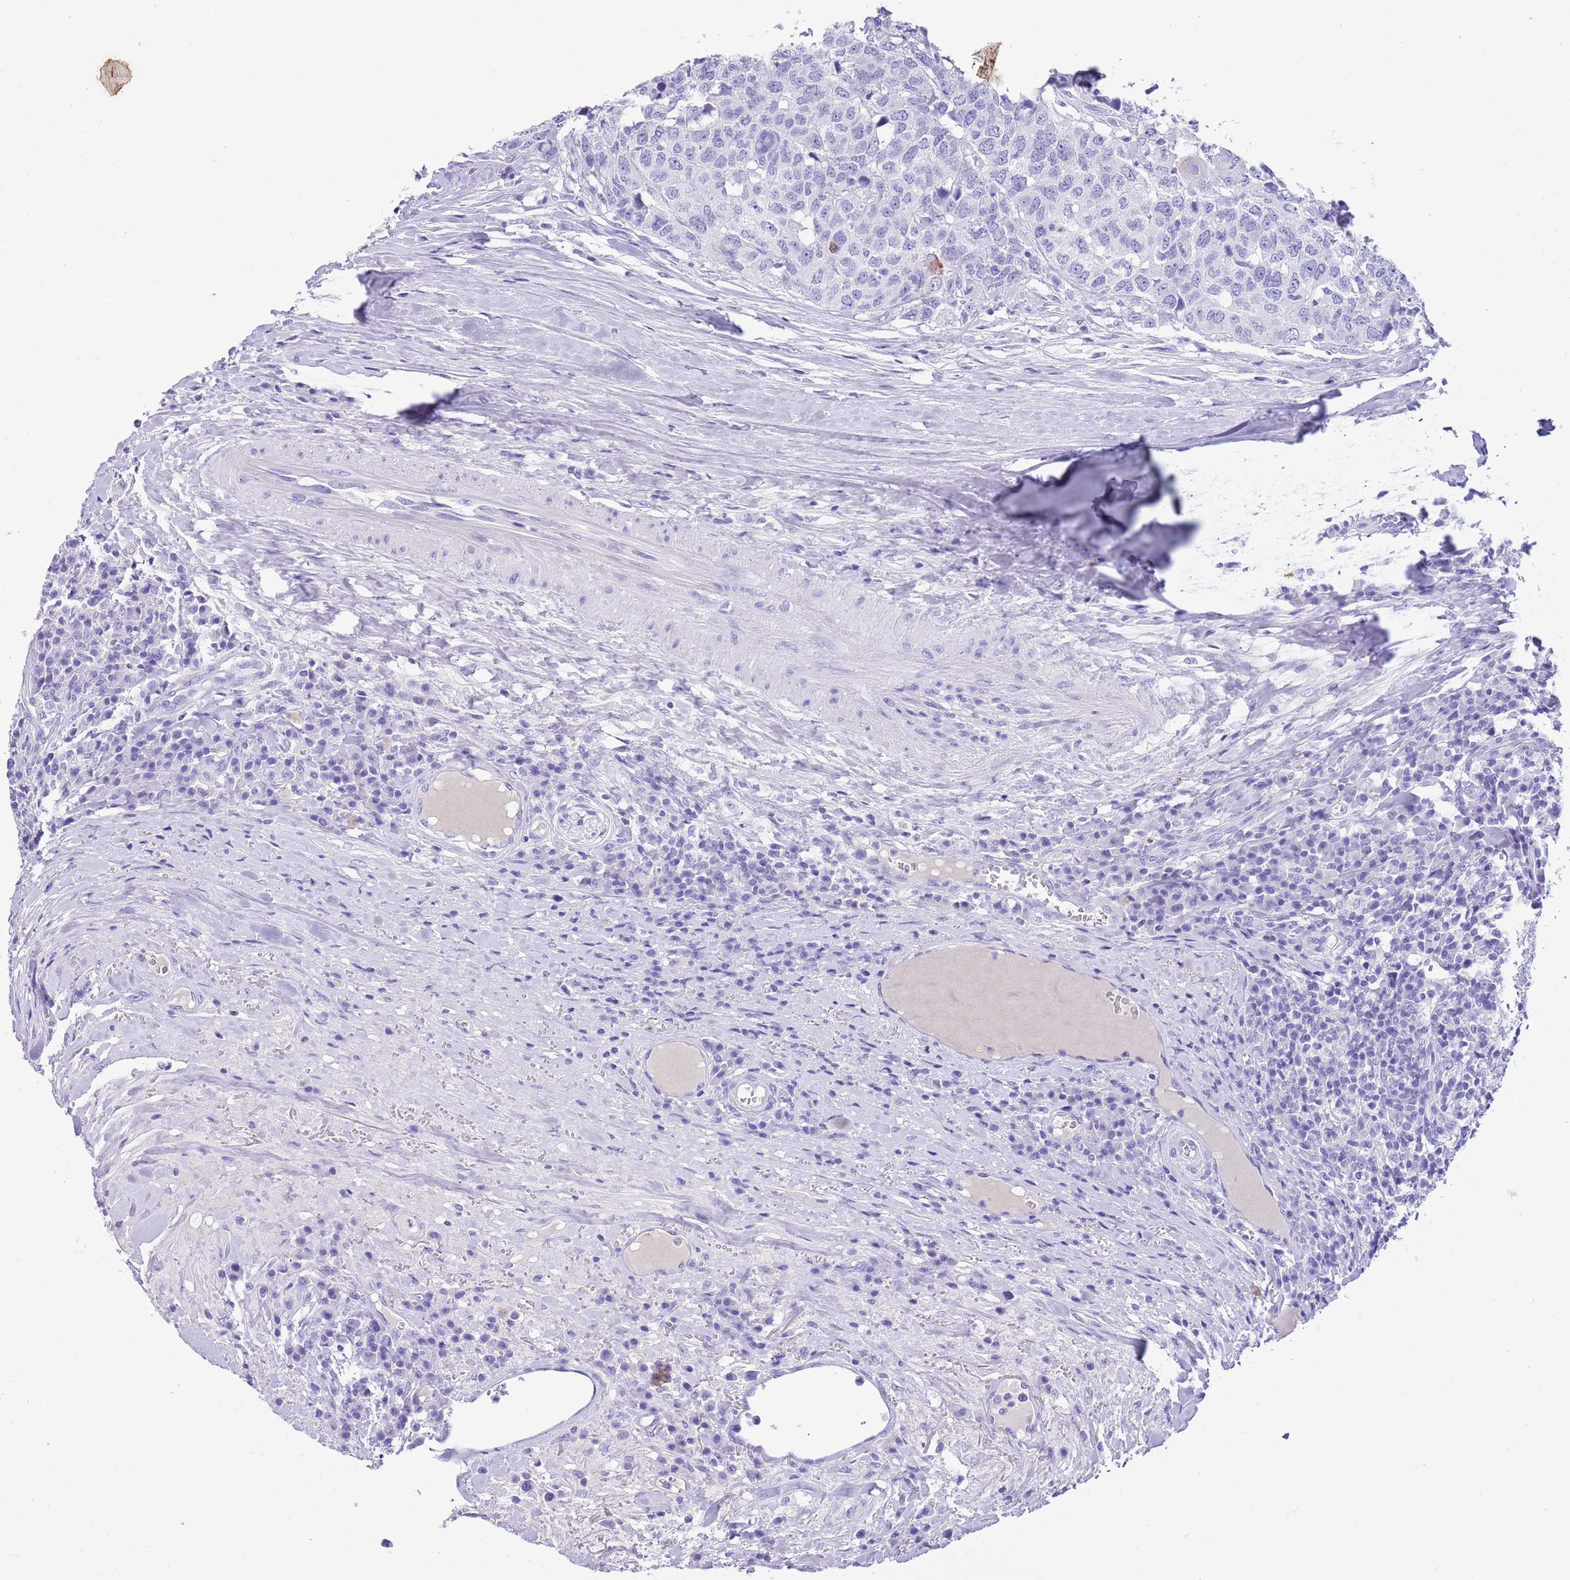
{"staining": {"intensity": "strong", "quantity": "<25%", "location": "cytoplasmic/membranous"}, "tissue": "head and neck cancer", "cell_type": "Tumor cells", "image_type": "cancer", "snomed": [{"axis": "morphology", "description": "Squamous cell carcinoma, NOS"}, {"axis": "topography", "description": "Head-Neck"}], "caption": "Head and neck cancer stained with a protein marker displays strong staining in tumor cells.", "gene": "TBC1D10B", "patient": {"sex": "male", "age": 66}}